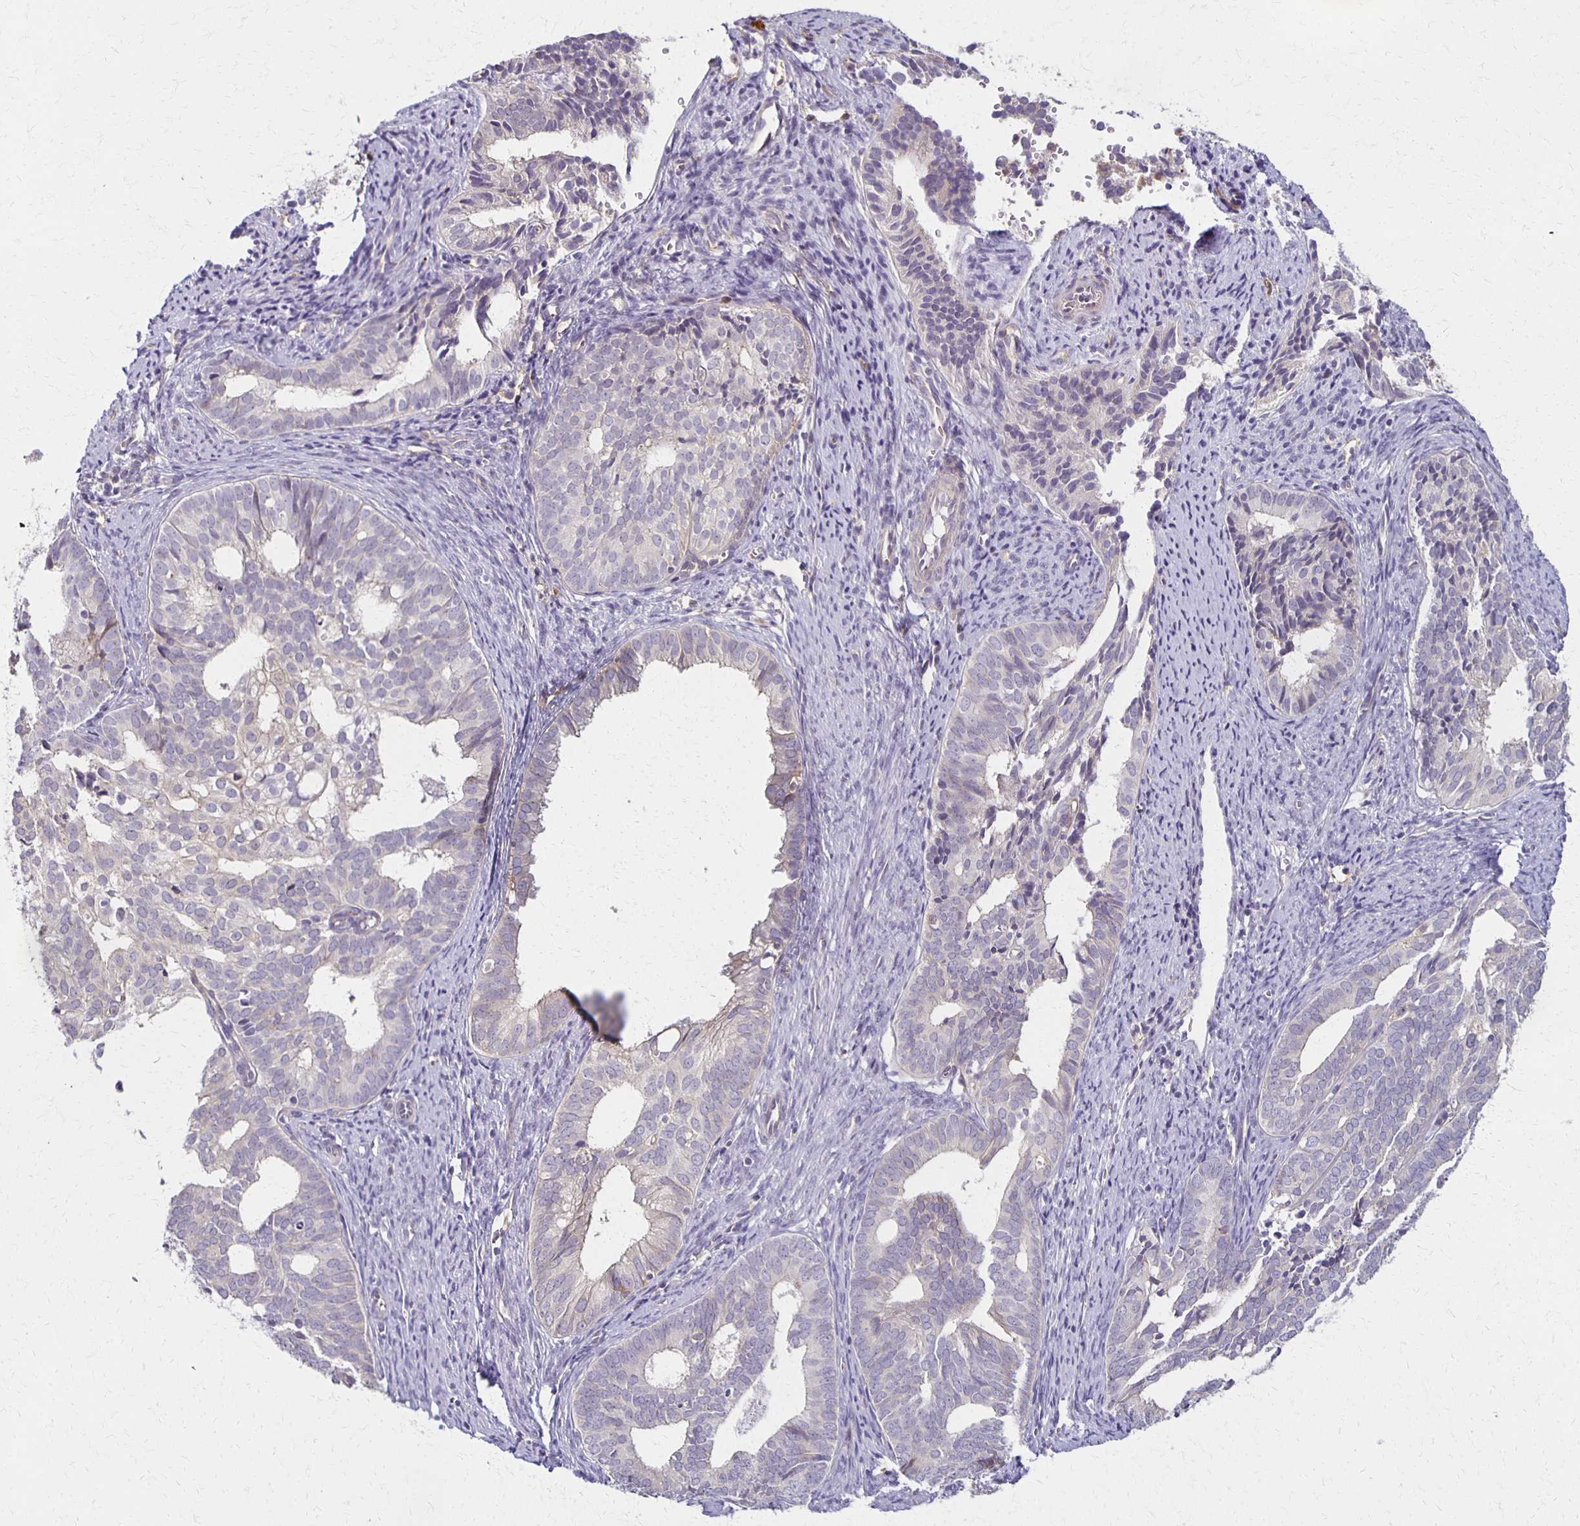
{"staining": {"intensity": "negative", "quantity": "none", "location": "none"}, "tissue": "endometrial cancer", "cell_type": "Tumor cells", "image_type": "cancer", "snomed": [{"axis": "morphology", "description": "Adenocarcinoma, NOS"}, {"axis": "topography", "description": "Endometrium"}], "caption": "A micrograph of endometrial adenocarcinoma stained for a protein shows no brown staining in tumor cells.", "gene": "GPX4", "patient": {"sex": "female", "age": 75}}